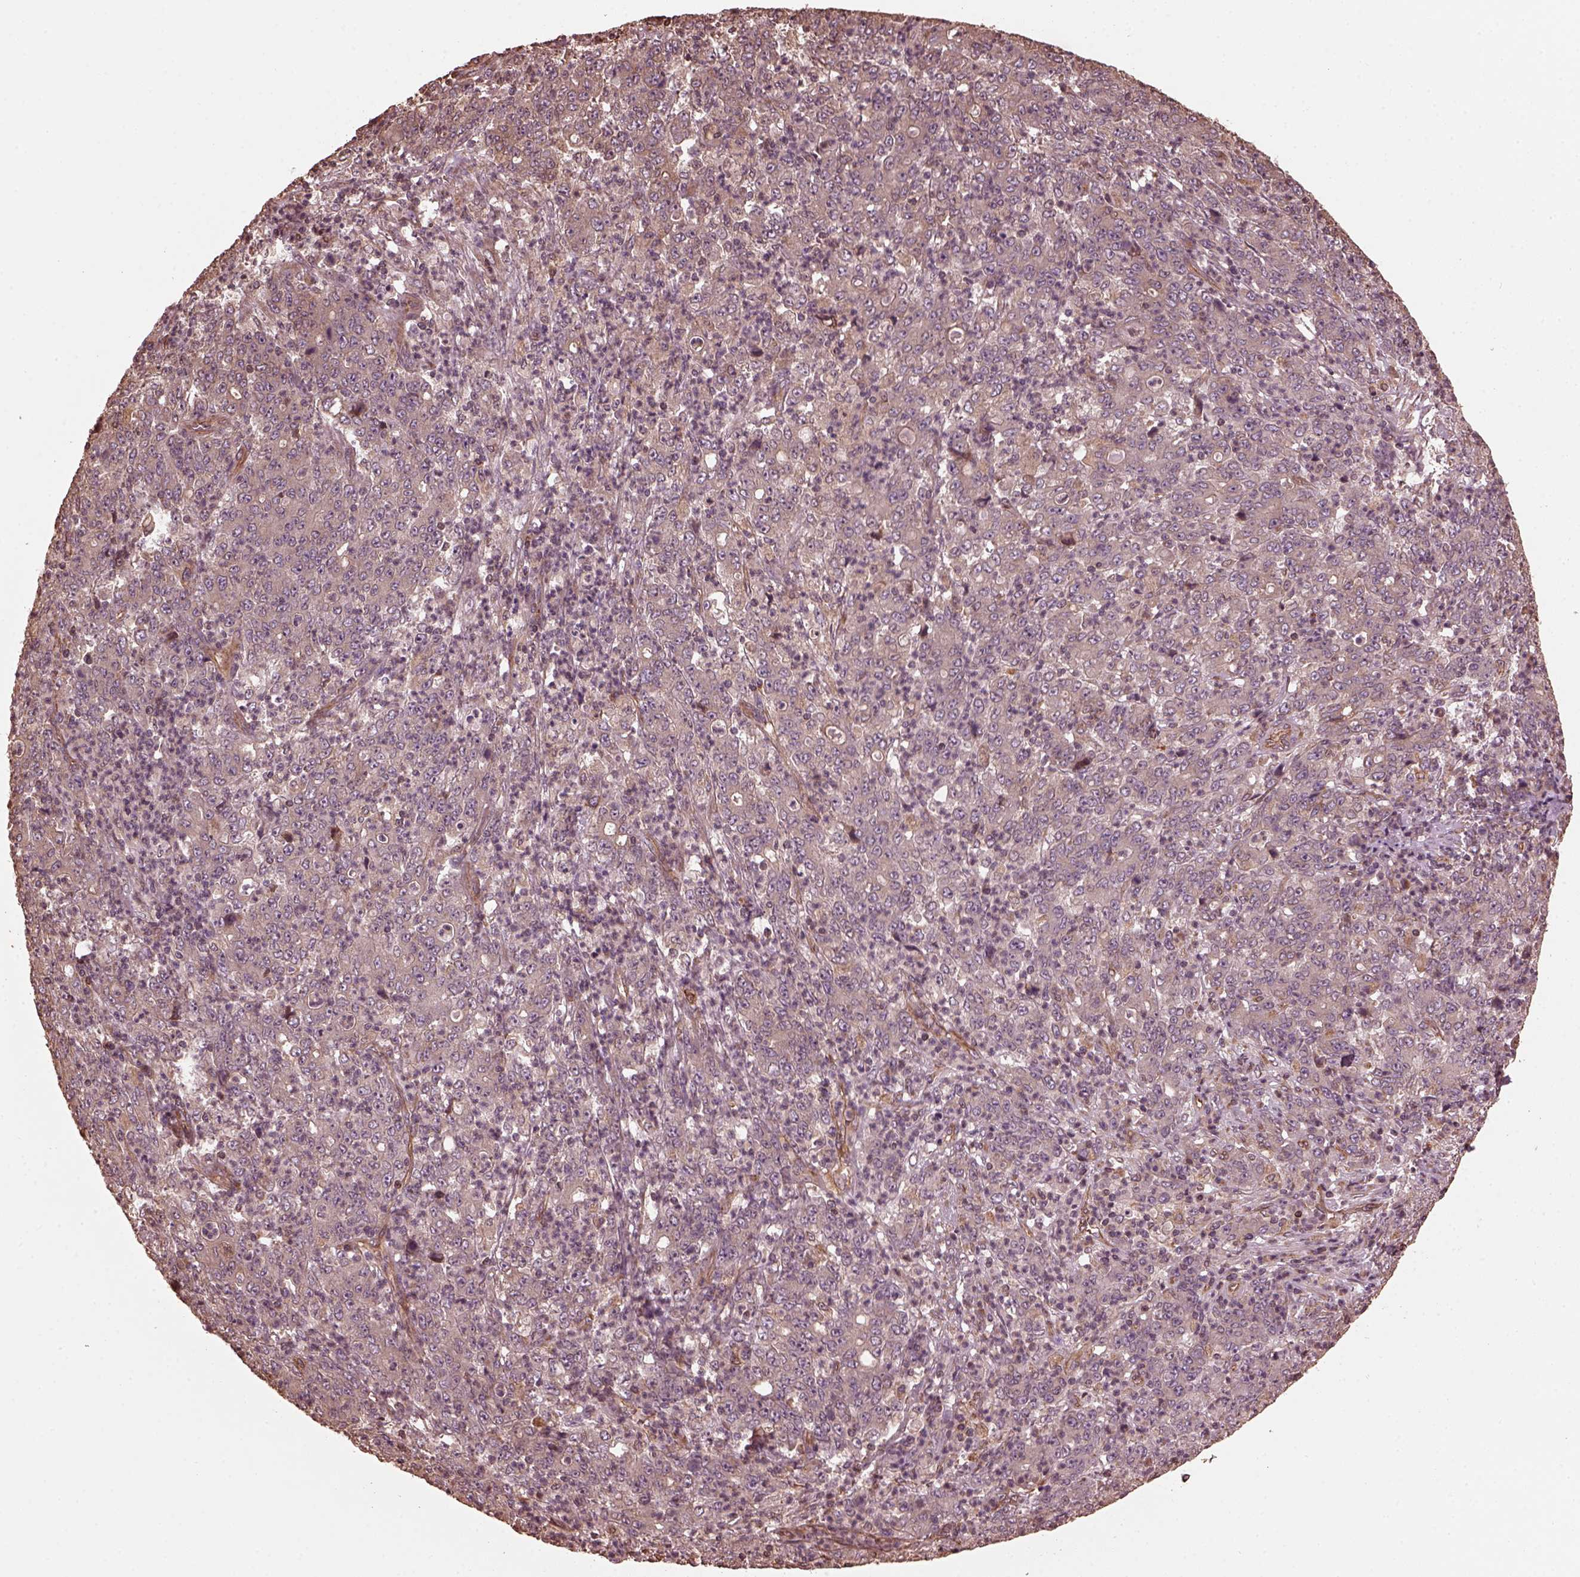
{"staining": {"intensity": "negative", "quantity": "none", "location": "none"}, "tissue": "stomach cancer", "cell_type": "Tumor cells", "image_type": "cancer", "snomed": [{"axis": "morphology", "description": "Adenocarcinoma, NOS"}, {"axis": "topography", "description": "Stomach, lower"}], "caption": "Immunohistochemical staining of human stomach cancer (adenocarcinoma) demonstrates no significant positivity in tumor cells.", "gene": "GTPBP1", "patient": {"sex": "female", "age": 71}}